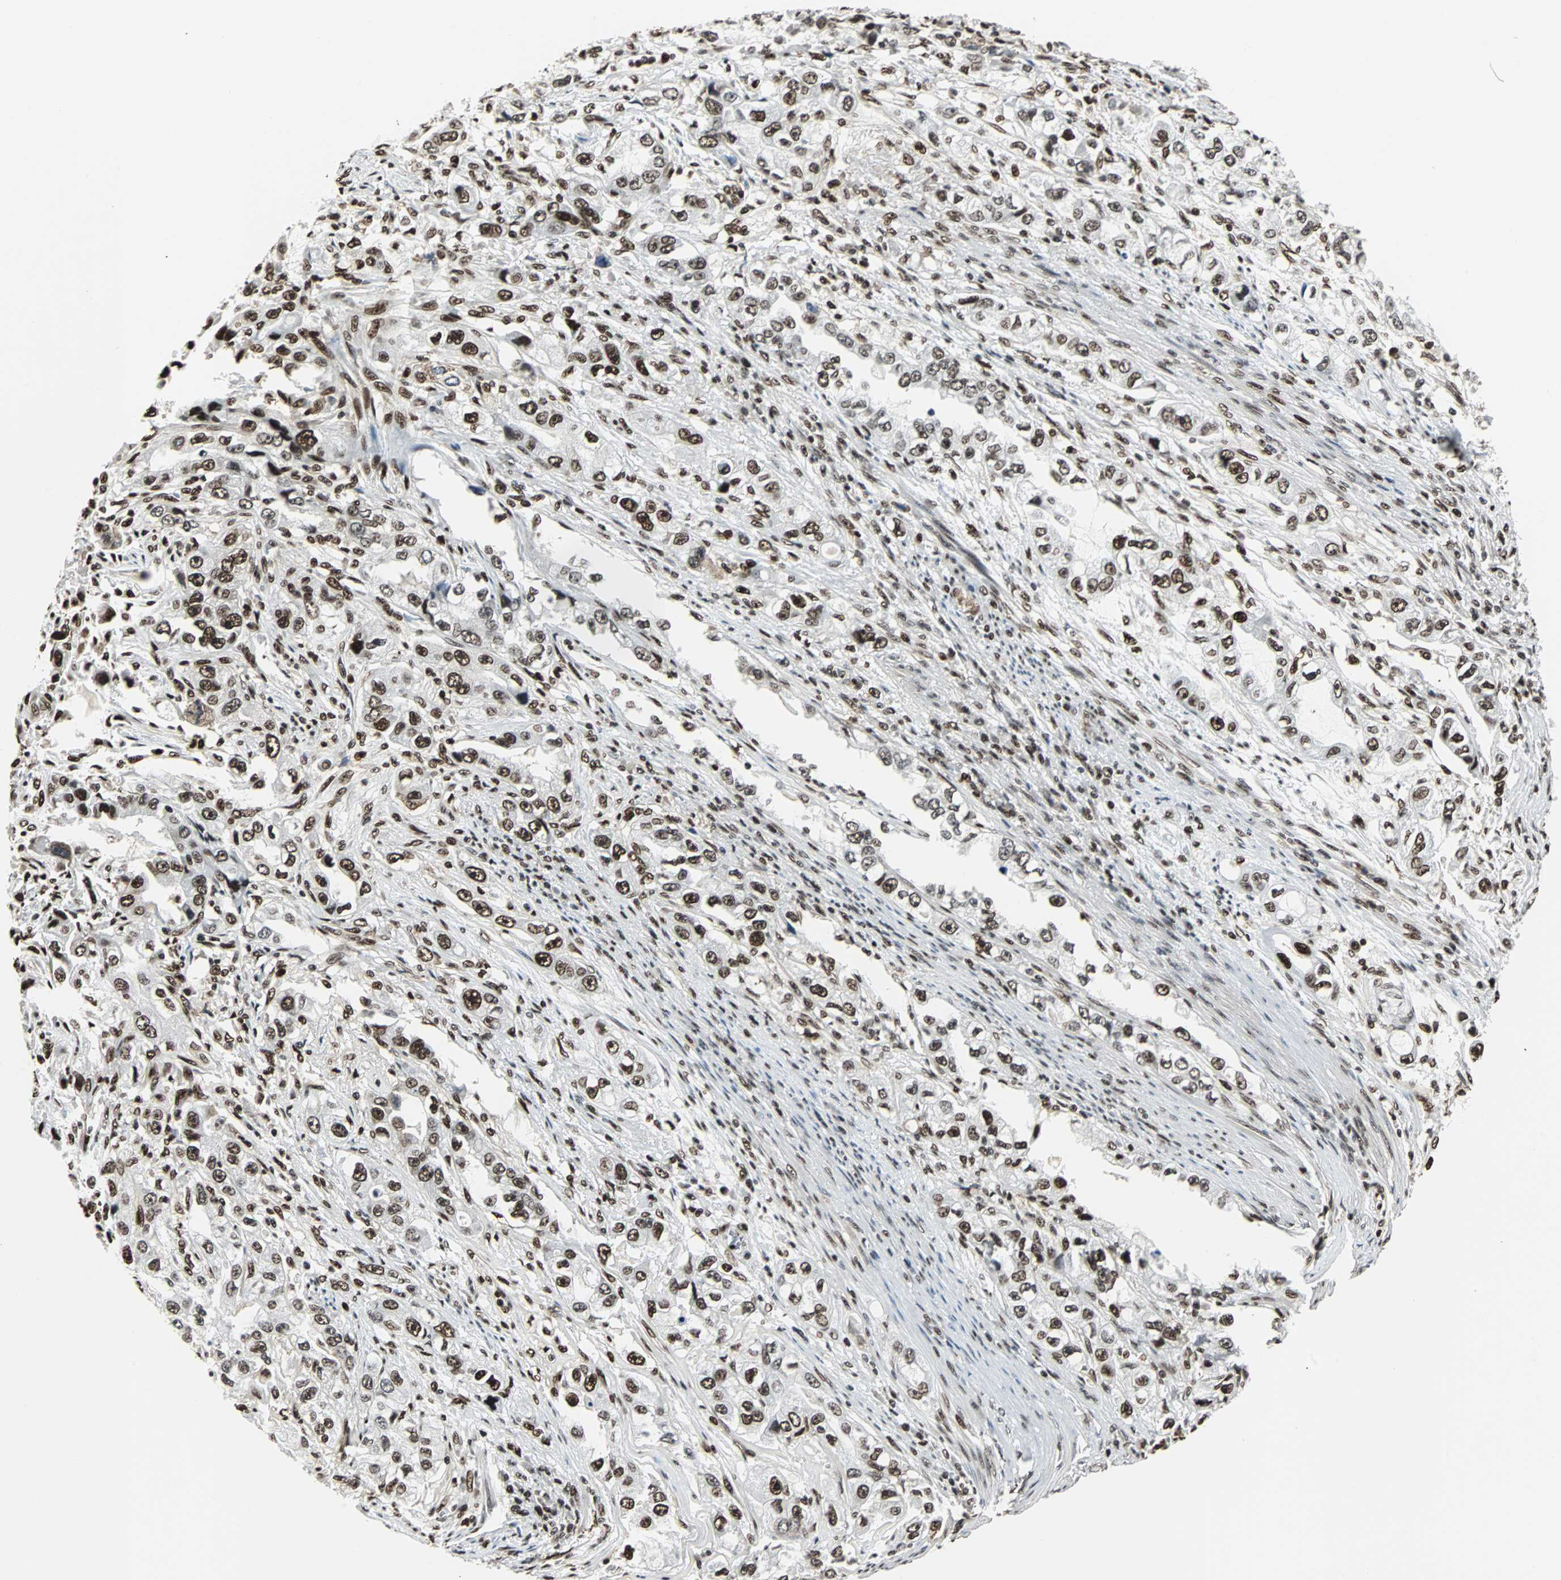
{"staining": {"intensity": "strong", "quantity": ">75%", "location": "nuclear"}, "tissue": "stomach cancer", "cell_type": "Tumor cells", "image_type": "cancer", "snomed": [{"axis": "morphology", "description": "Adenocarcinoma, NOS"}, {"axis": "topography", "description": "Stomach, lower"}], "caption": "The histopathology image displays a brown stain indicating the presence of a protein in the nuclear of tumor cells in adenocarcinoma (stomach). The protein of interest is stained brown, and the nuclei are stained in blue (DAB IHC with brightfield microscopy, high magnification).", "gene": "XRCC4", "patient": {"sex": "female", "age": 93}}